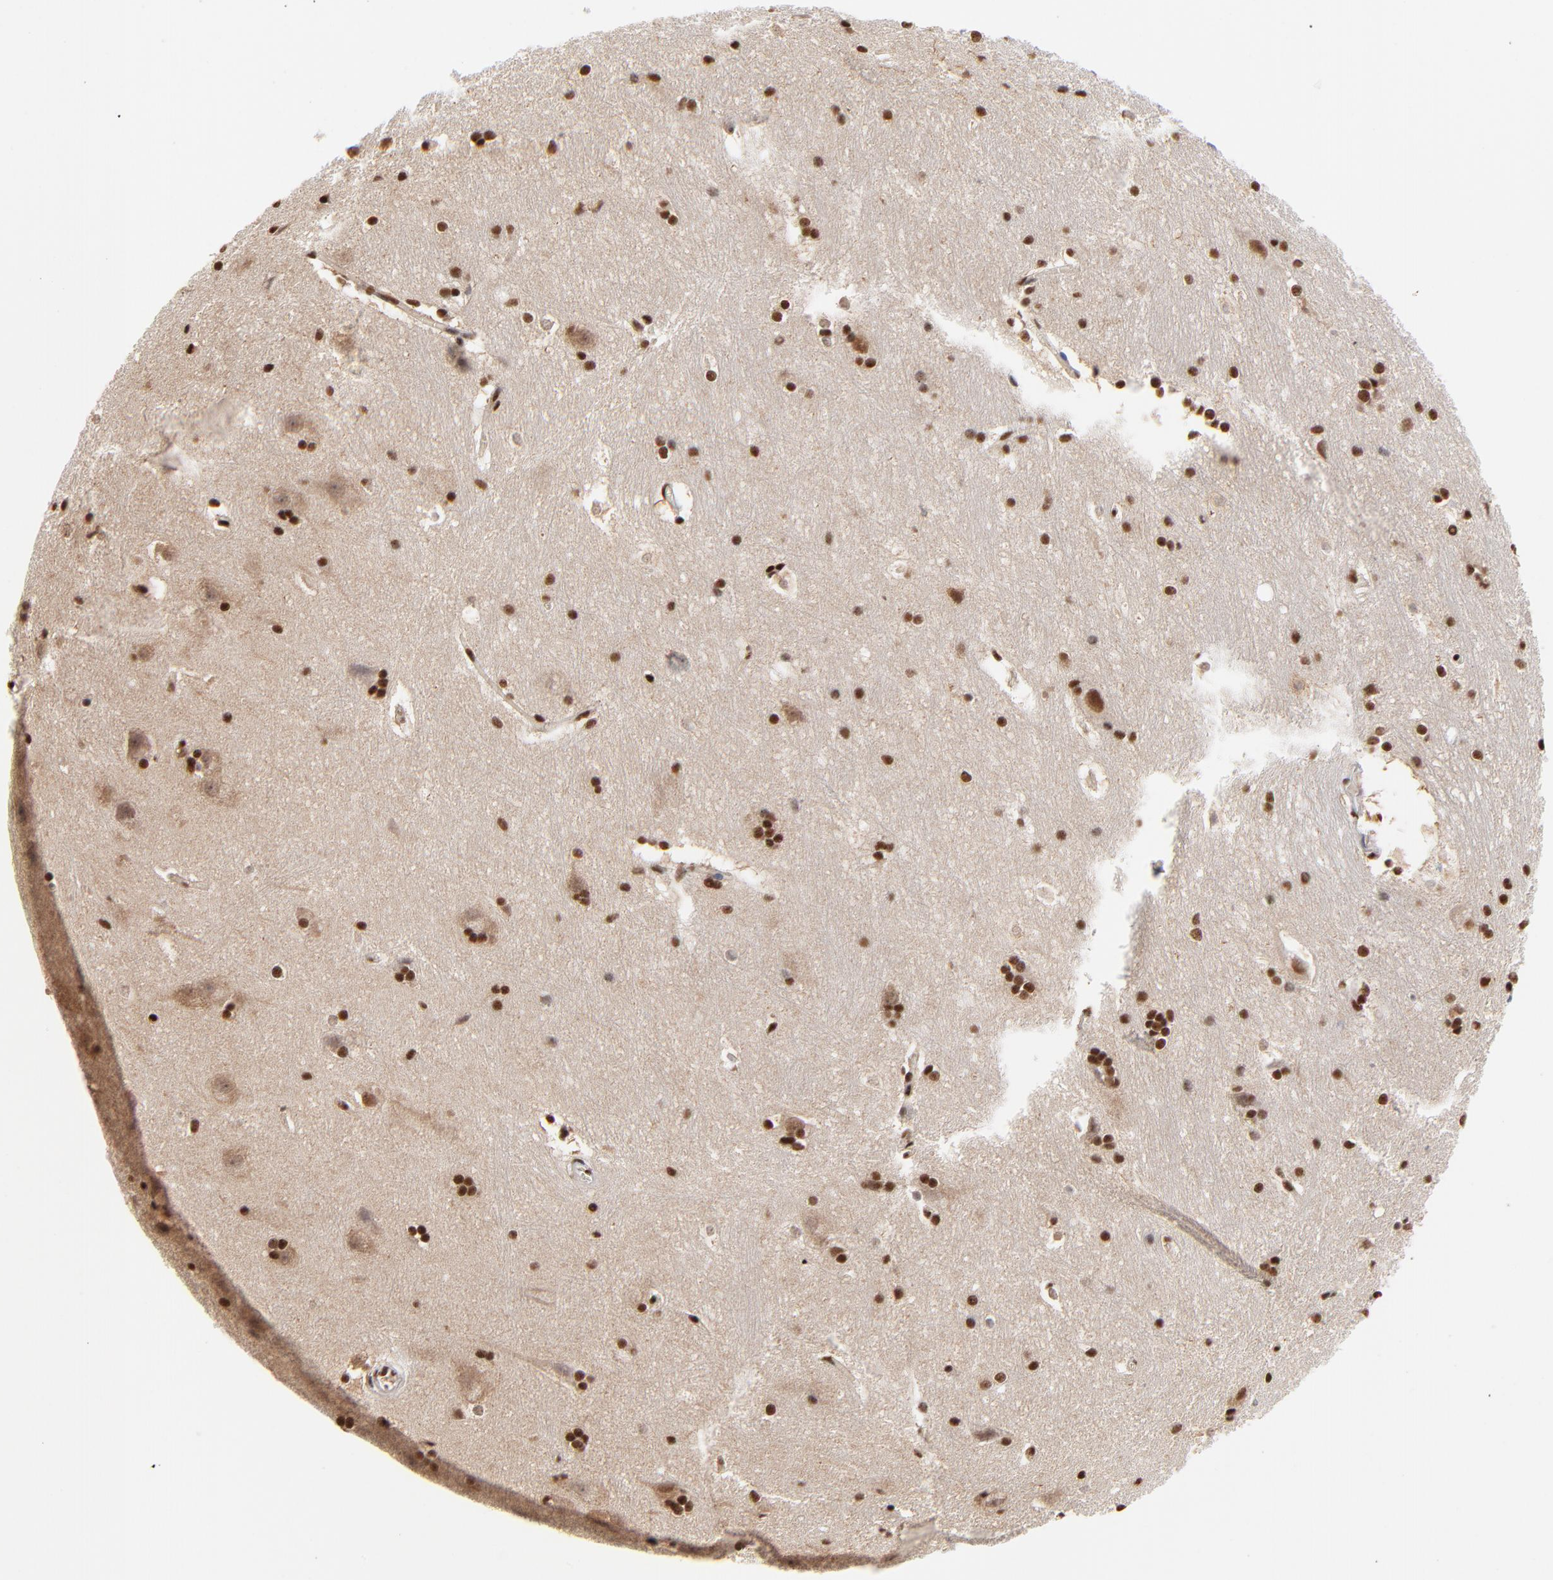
{"staining": {"intensity": "strong", "quantity": ">75%", "location": "nuclear"}, "tissue": "hippocampus", "cell_type": "Glial cells", "image_type": "normal", "snomed": [{"axis": "morphology", "description": "Normal tissue, NOS"}, {"axis": "topography", "description": "Hippocampus"}], "caption": "Glial cells show high levels of strong nuclear staining in about >75% of cells in unremarkable human hippocampus. (DAB (3,3'-diaminobenzidine) IHC with brightfield microscopy, high magnification).", "gene": "CREB1", "patient": {"sex": "female", "age": 19}}